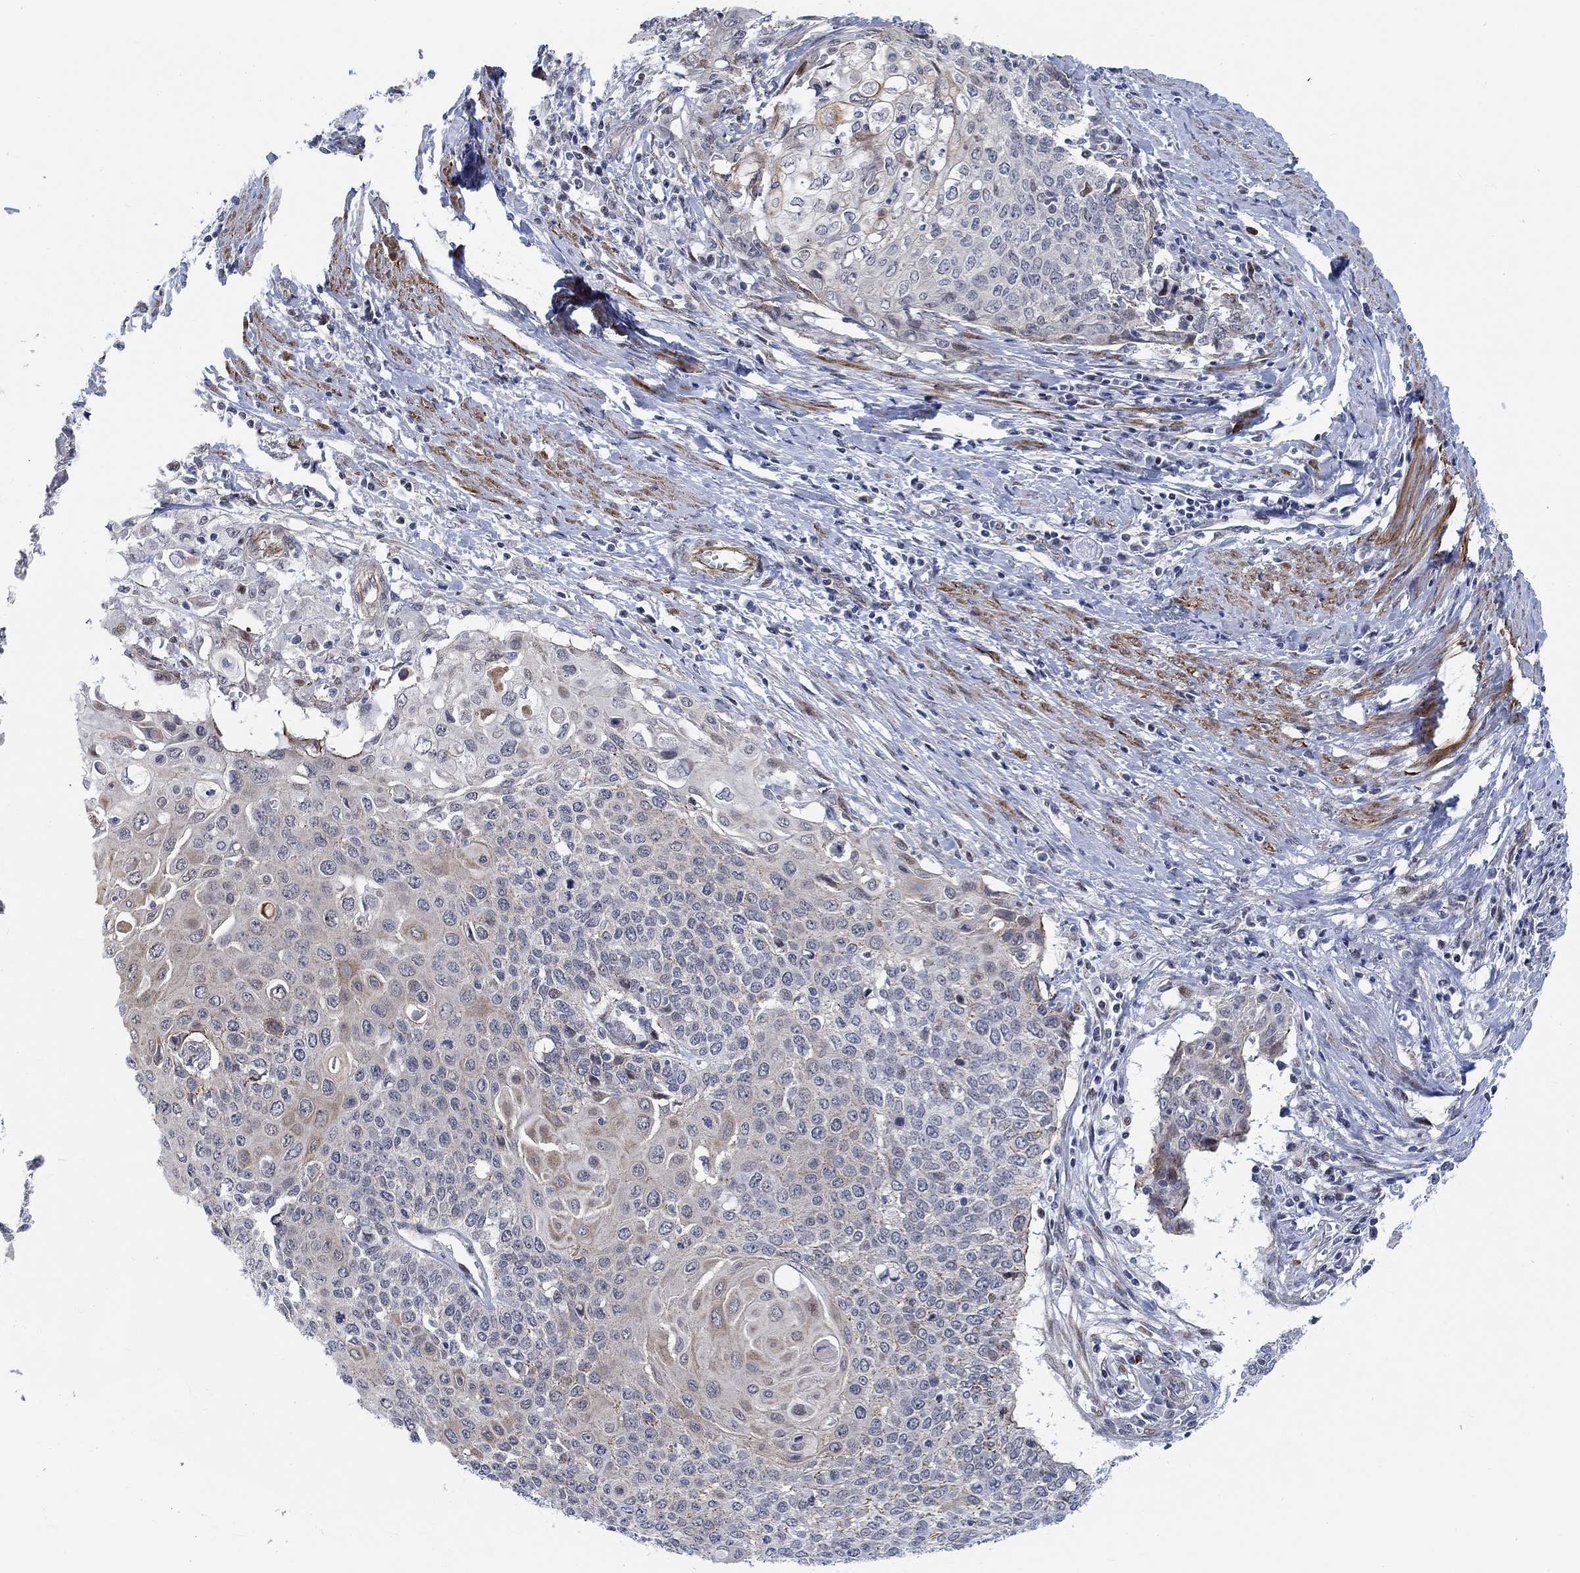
{"staining": {"intensity": "strong", "quantity": "<25%", "location": "cytoplasmic/membranous"}, "tissue": "cervical cancer", "cell_type": "Tumor cells", "image_type": "cancer", "snomed": [{"axis": "morphology", "description": "Squamous cell carcinoma, NOS"}, {"axis": "topography", "description": "Cervix"}], "caption": "A brown stain labels strong cytoplasmic/membranous staining of a protein in human cervical squamous cell carcinoma tumor cells.", "gene": "KCNH8", "patient": {"sex": "female", "age": 39}}